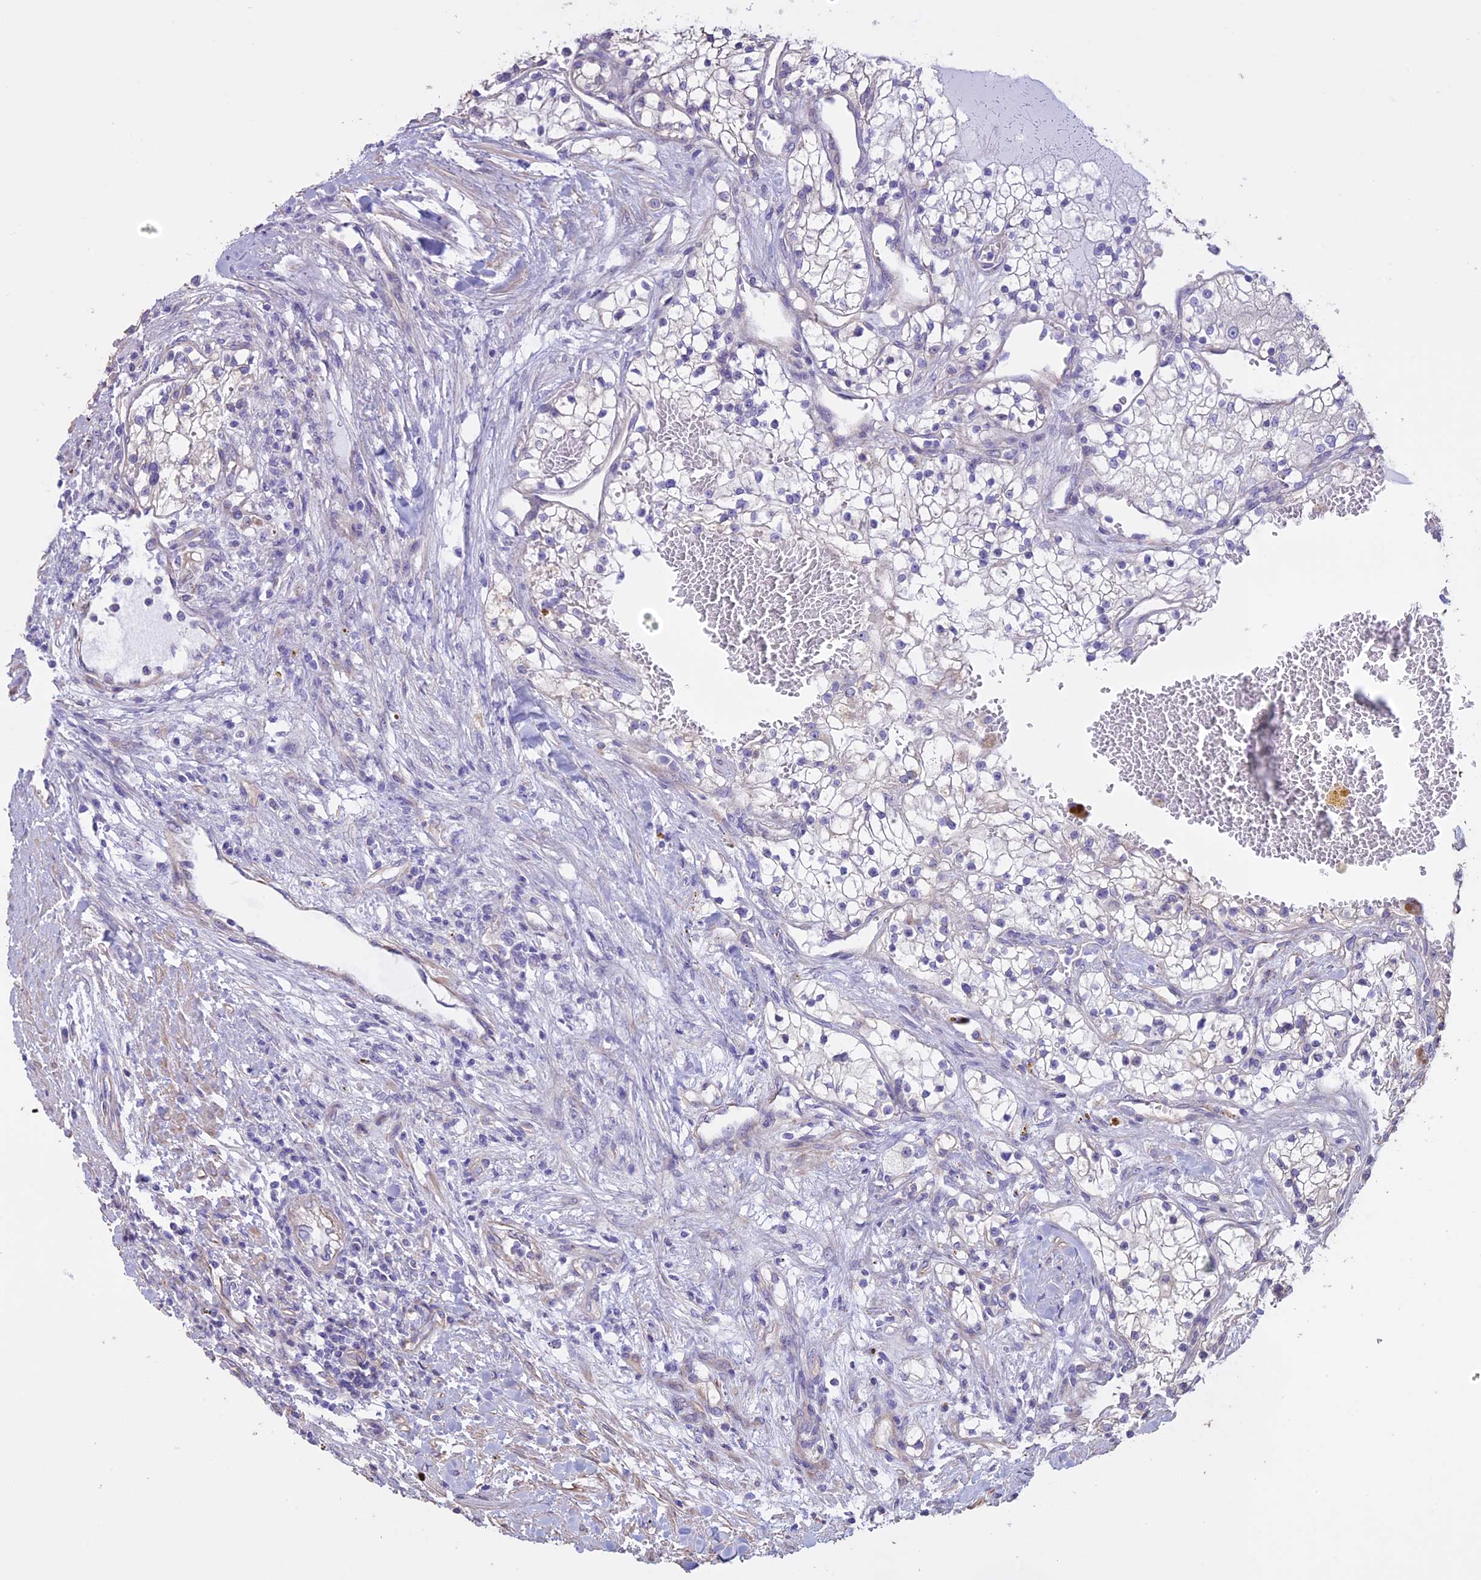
{"staining": {"intensity": "negative", "quantity": "none", "location": "none"}, "tissue": "renal cancer", "cell_type": "Tumor cells", "image_type": "cancer", "snomed": [{"axis": "morphology", "description": "Normal tissue, NOS"}, {"axis": "morphology", "description": "Adenocarcinoma, NOS"}, {"axis": "topography", "description": "Kidney"}], "caption": "Immunohistochemistry photomicrograph of renal cancer (adenocarcinoma) stained for a protein (brown), which exhibits no expression in tumor cells. (Brightfield microscopy of DAB IHC at high magnification).", "gene": "CCDC148", "patient": {"sex": "male", "age": 68}}